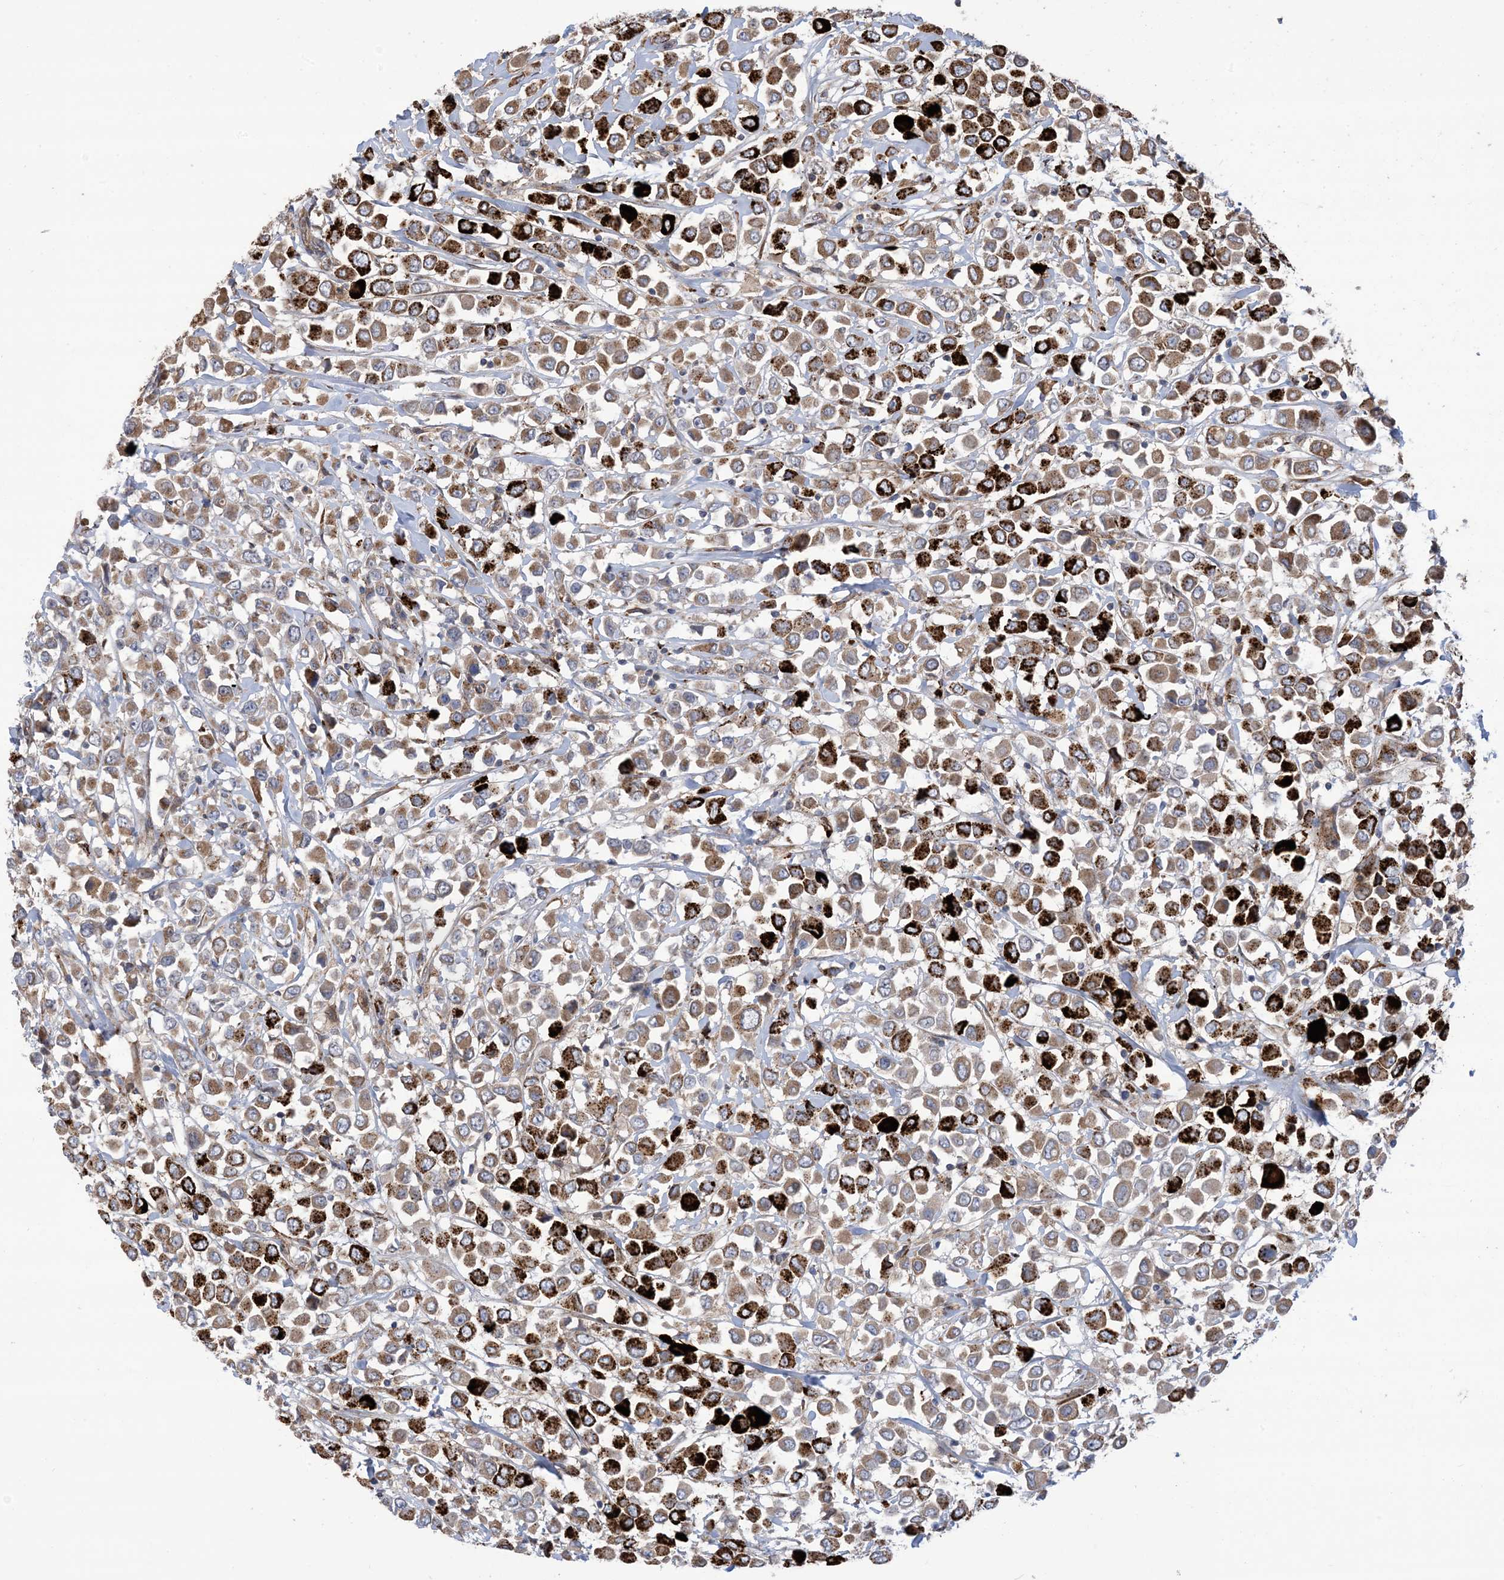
{"staining": {"intensity": "strong", "quantity": "25%-75%", "location": "cytoplasmic/membranous"}, "tissue": "breast cancer", "cell_type": "Tumor cells", "image_type": "cancer", "snomed": [{"axis": "morphology", "description": "Duct carcinoma"}, {"axis": "topography", "description": "Breast"}], "caption": "Breast cancer (invasive ductal carcinoma) was stained to show a protein in brown. There is high levels of strong cytoplasmic/membranous expression in approximately 25%-75% of tumor cells. (Stains: DAB (3,3'-diaminobenzidine) in brown, nuclei in blue, Microscopy: brightfield microscopy at high magnification).", "gene": "CLEC16A", "patient": {"sex": "female", "age": 61}}